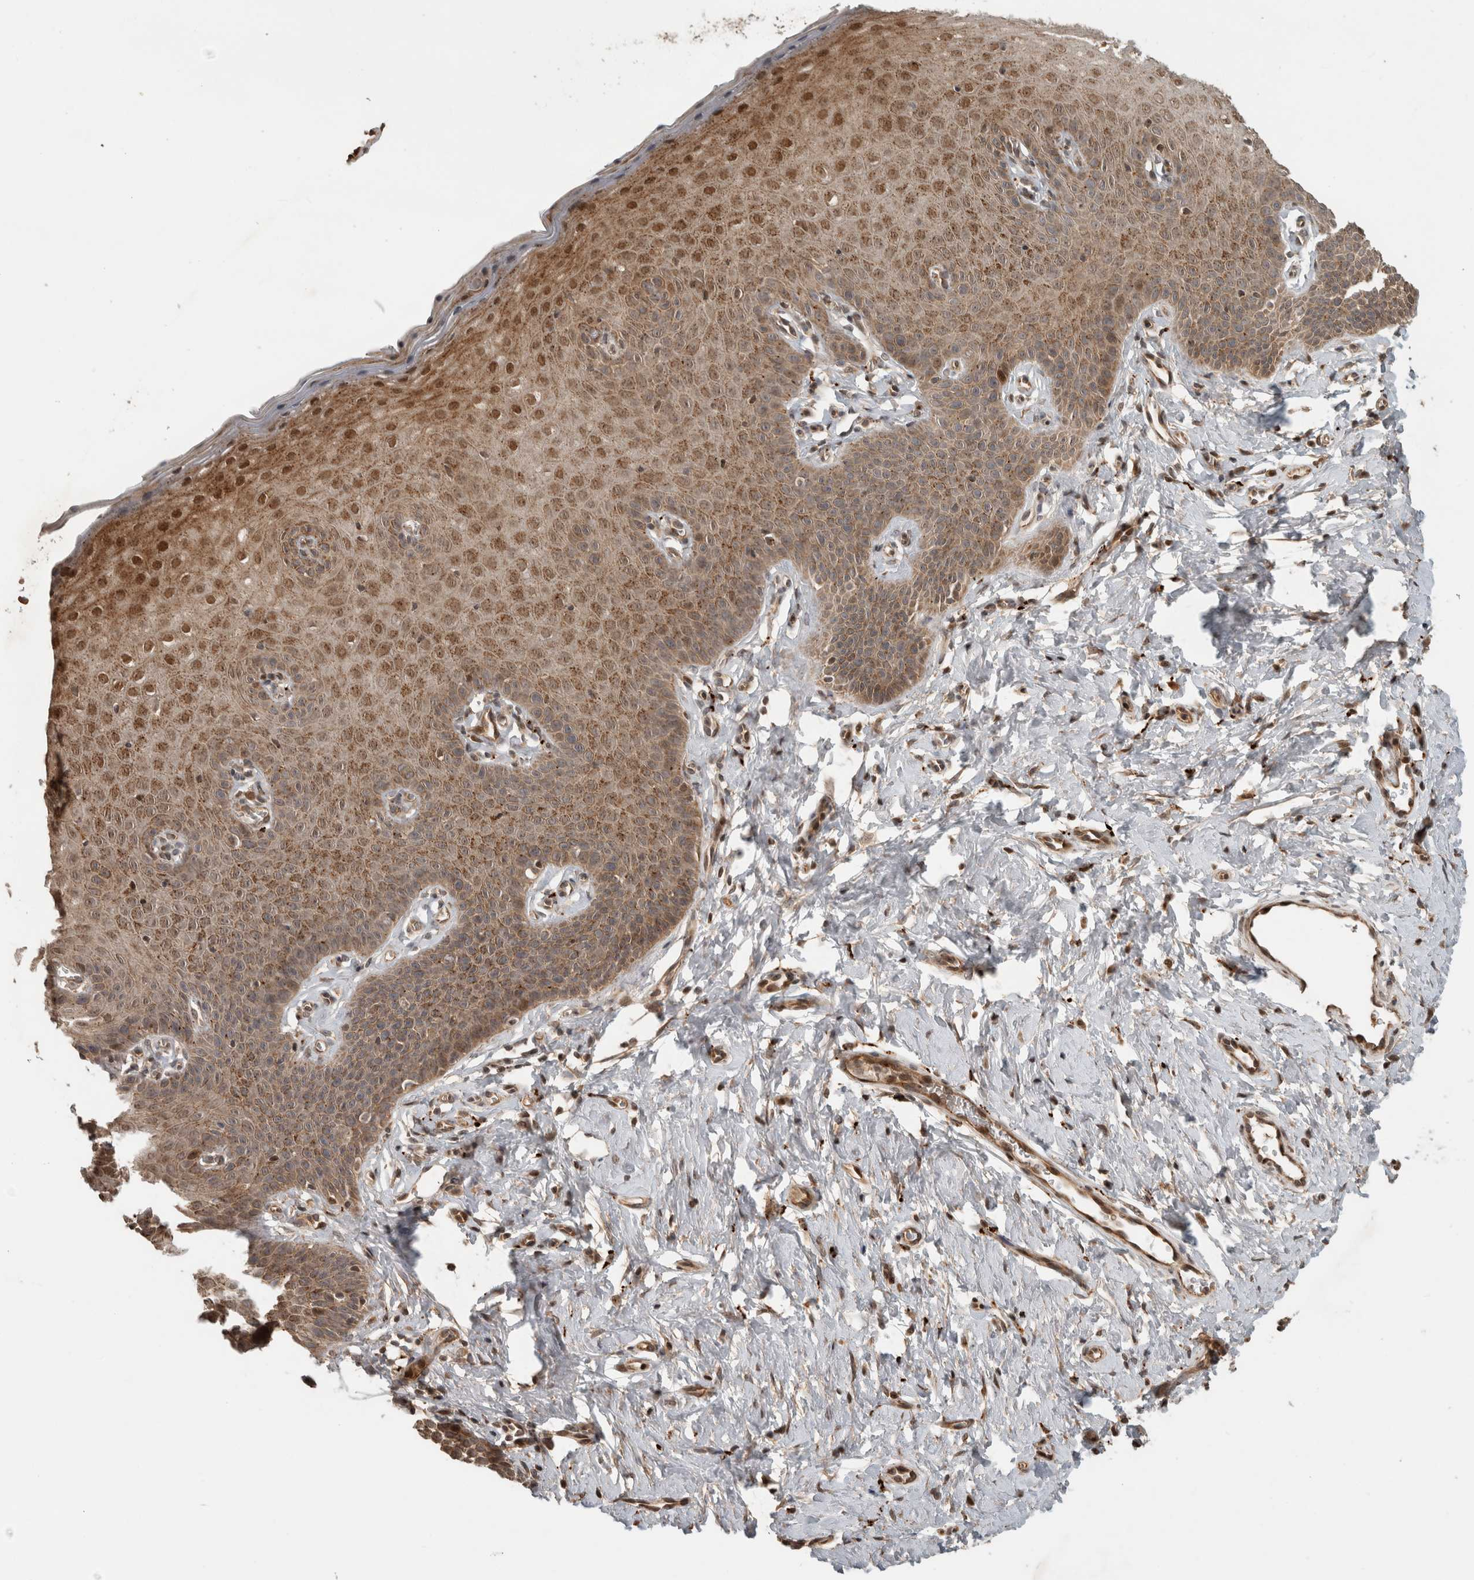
{"staining": {"intensity": "strong", "quantity": ">75%", "location": "cytoplasmic/membranous"}, "tissue": "cervix", "cell_type": "Glandular cells", "image_type": "normal", "snomed": [{"axis": "morphology", "description": "Normal tissue, NOS"}, {"axis": "topography", "description": "Cervix"}], "caption": "Cervix stained with immunohistochemistry shows strong cytoplasmic/membranous positivity in about >75% of glandular cells.", "gene": "PITPNC1", "patient": {"sex": "female", "age": 36}}